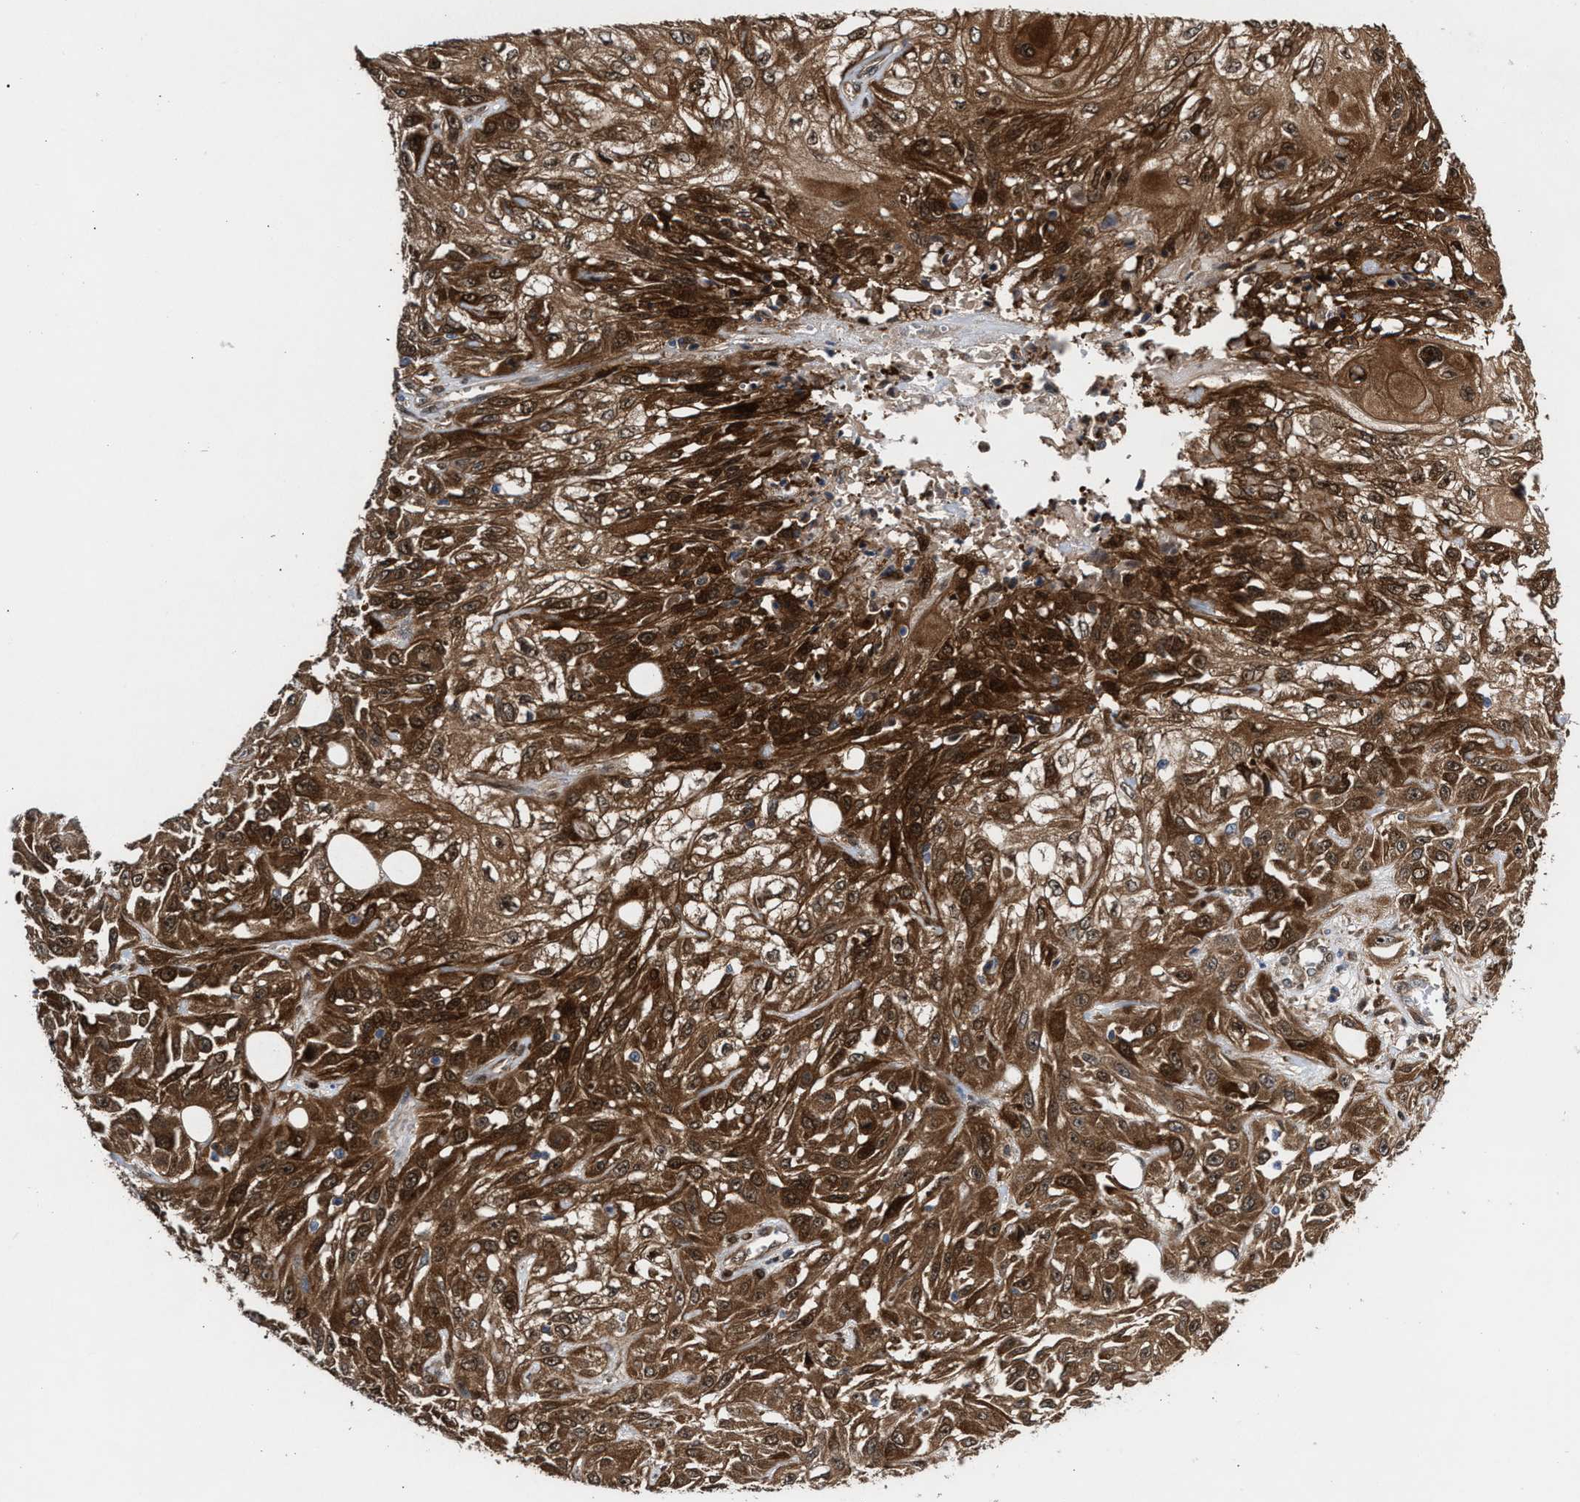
{"staining": {"intensity": "strong", "quantity": ">75%", "location": "cytoplasmic/membranous,nuclear"}, "tissue": "skin cancer", "cell_type": "Tumor cells", "image_type": "cancer", "snomed": [{"axis": "morphology", "description": "Squamous cell carcinoma, NOS"}, {"axis": "morphology", "description": "Squamous cell carcinoma, metastatic, NOS"}, {"axis": "topography", "description": "Skin"}, {"axis": "topography", "description": "Lymph node"}], "caption": "About >75% of tumor cells in skin cancer (metastatic squamous cell carcinoma) display strong cytoplasmic/membranous and nuclear protein expression as visualized by brown immunohistochemical staining.", "gene": "TP53I3", "patient": {"sex": "male", "age": 75}}